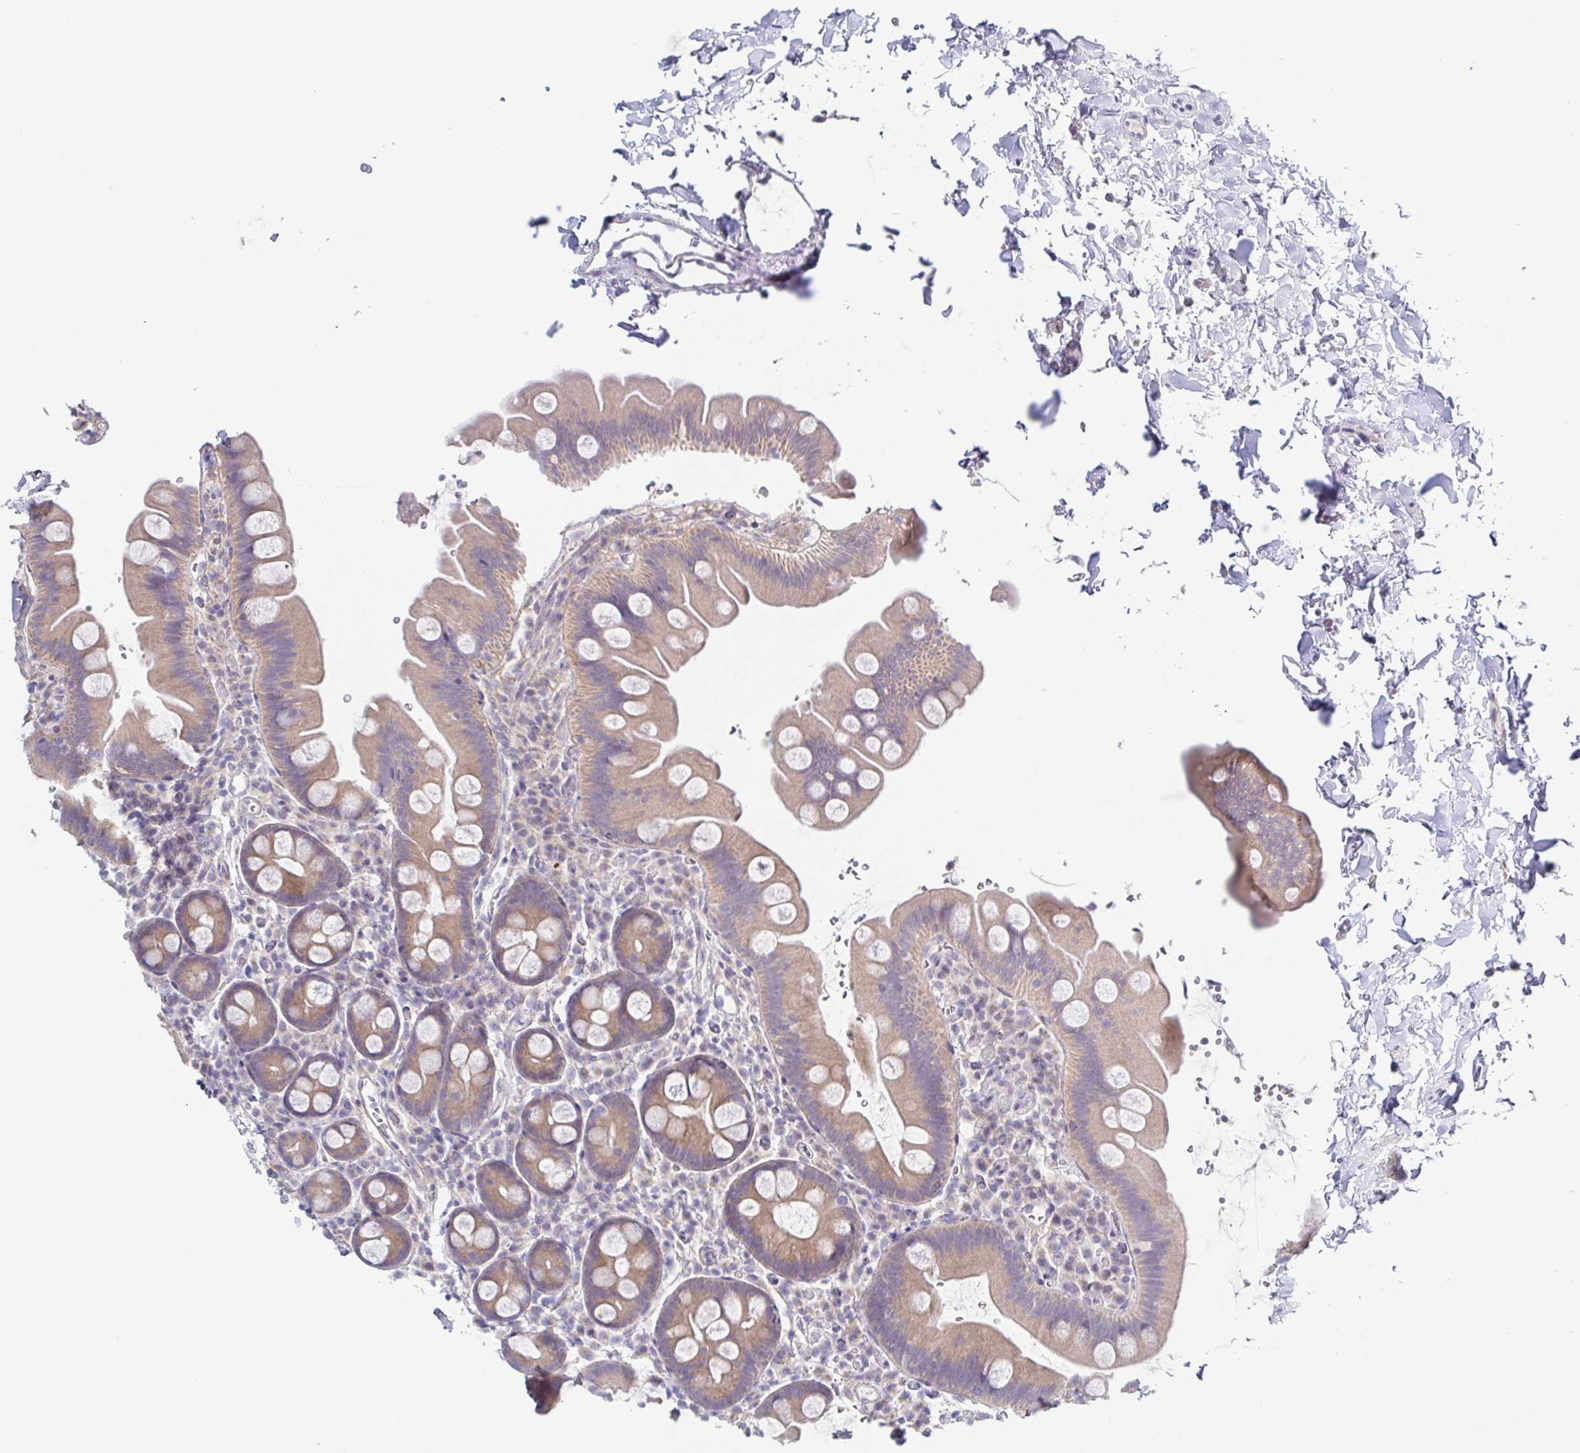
{"staining": {"intensity": "weak", "quantity": ">75%", "location": "cytoplasmic/membranous"}, "tissue": "small intestine", "cell_type": "Glandular cells", "image_type": "normal", "snomed": [{"axis": "morphology", "description": "Normal tissue, NOS"}, {"axis": "topography", "description": "Small intestine"}], "caption": "Small intestine was stained to show a protein in brown. There is low levels of weak cytoplasmic/membranous positivity in approximately >75% of glandular cells. (IHC, brightfield microscopy, high magnification).", "gene": "HTR2A", "patient": {"sex": "female", "age": 68}}